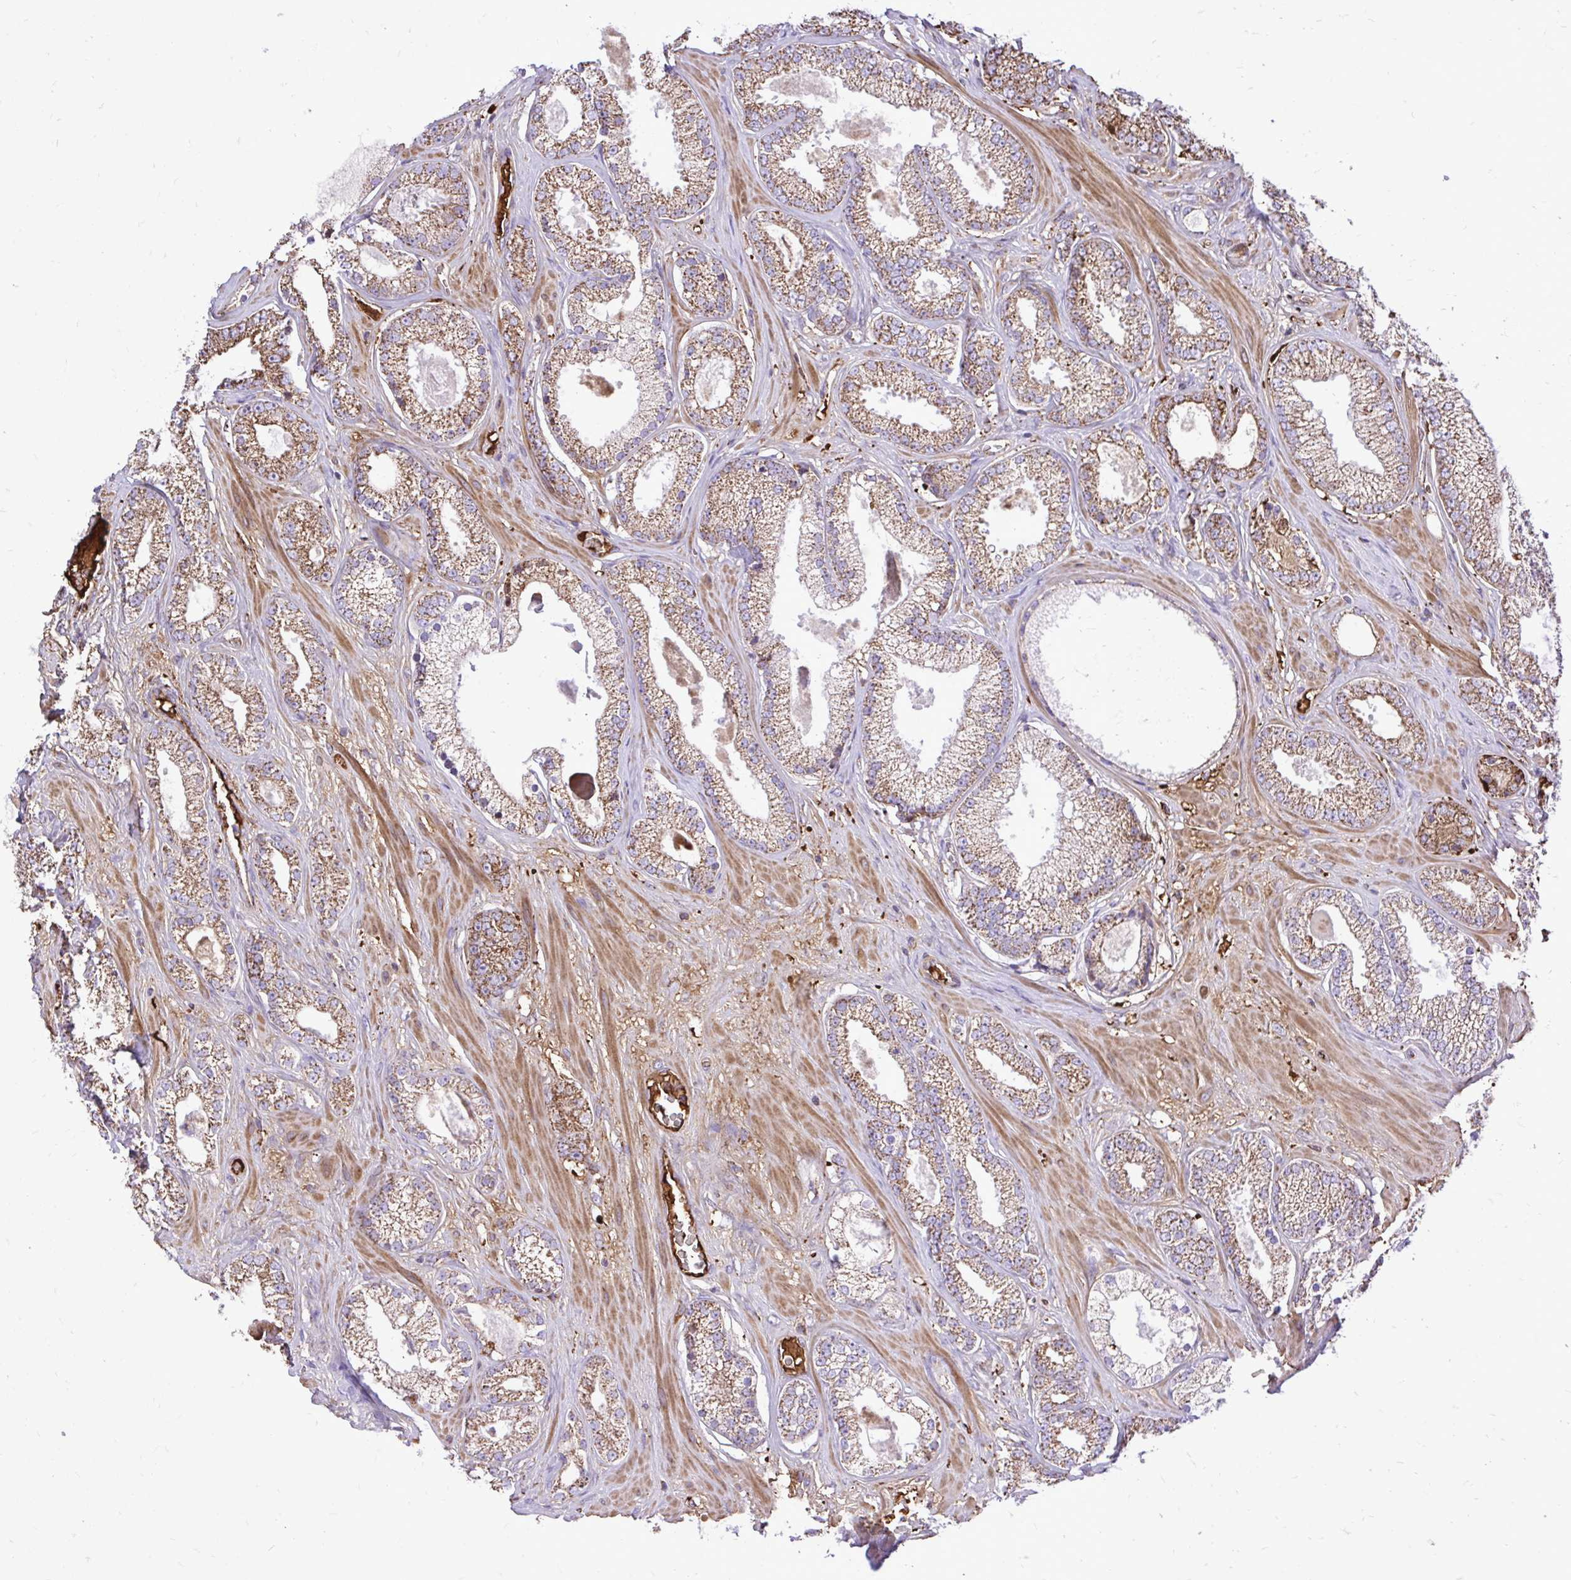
{"staining": {"intensity": "moderate", "quantity": ">75%", "location": "cytoplasmic/membranous"}, "tissue": "prostate cancer", "cell_type": "Tumor cells", "image_type": "cancer", "snomed": [{"axis": "morphology", "description": "Adenocarcinoma, High grade"}, {"axis": "topography", "description": "Prostate"}], "caption": "Immunohistochemistry (DAB) staining of human prostate cancer exhibits moderate cytoplasmic/membranous protein staining in approximately >75% of tumor cells. (DAB (3,3'-diaminobenzidine) IHC with brightfield microscopy, high magnification).", "gene": "ATP13A2", "patient": {"sex": "male", "age": 66}}